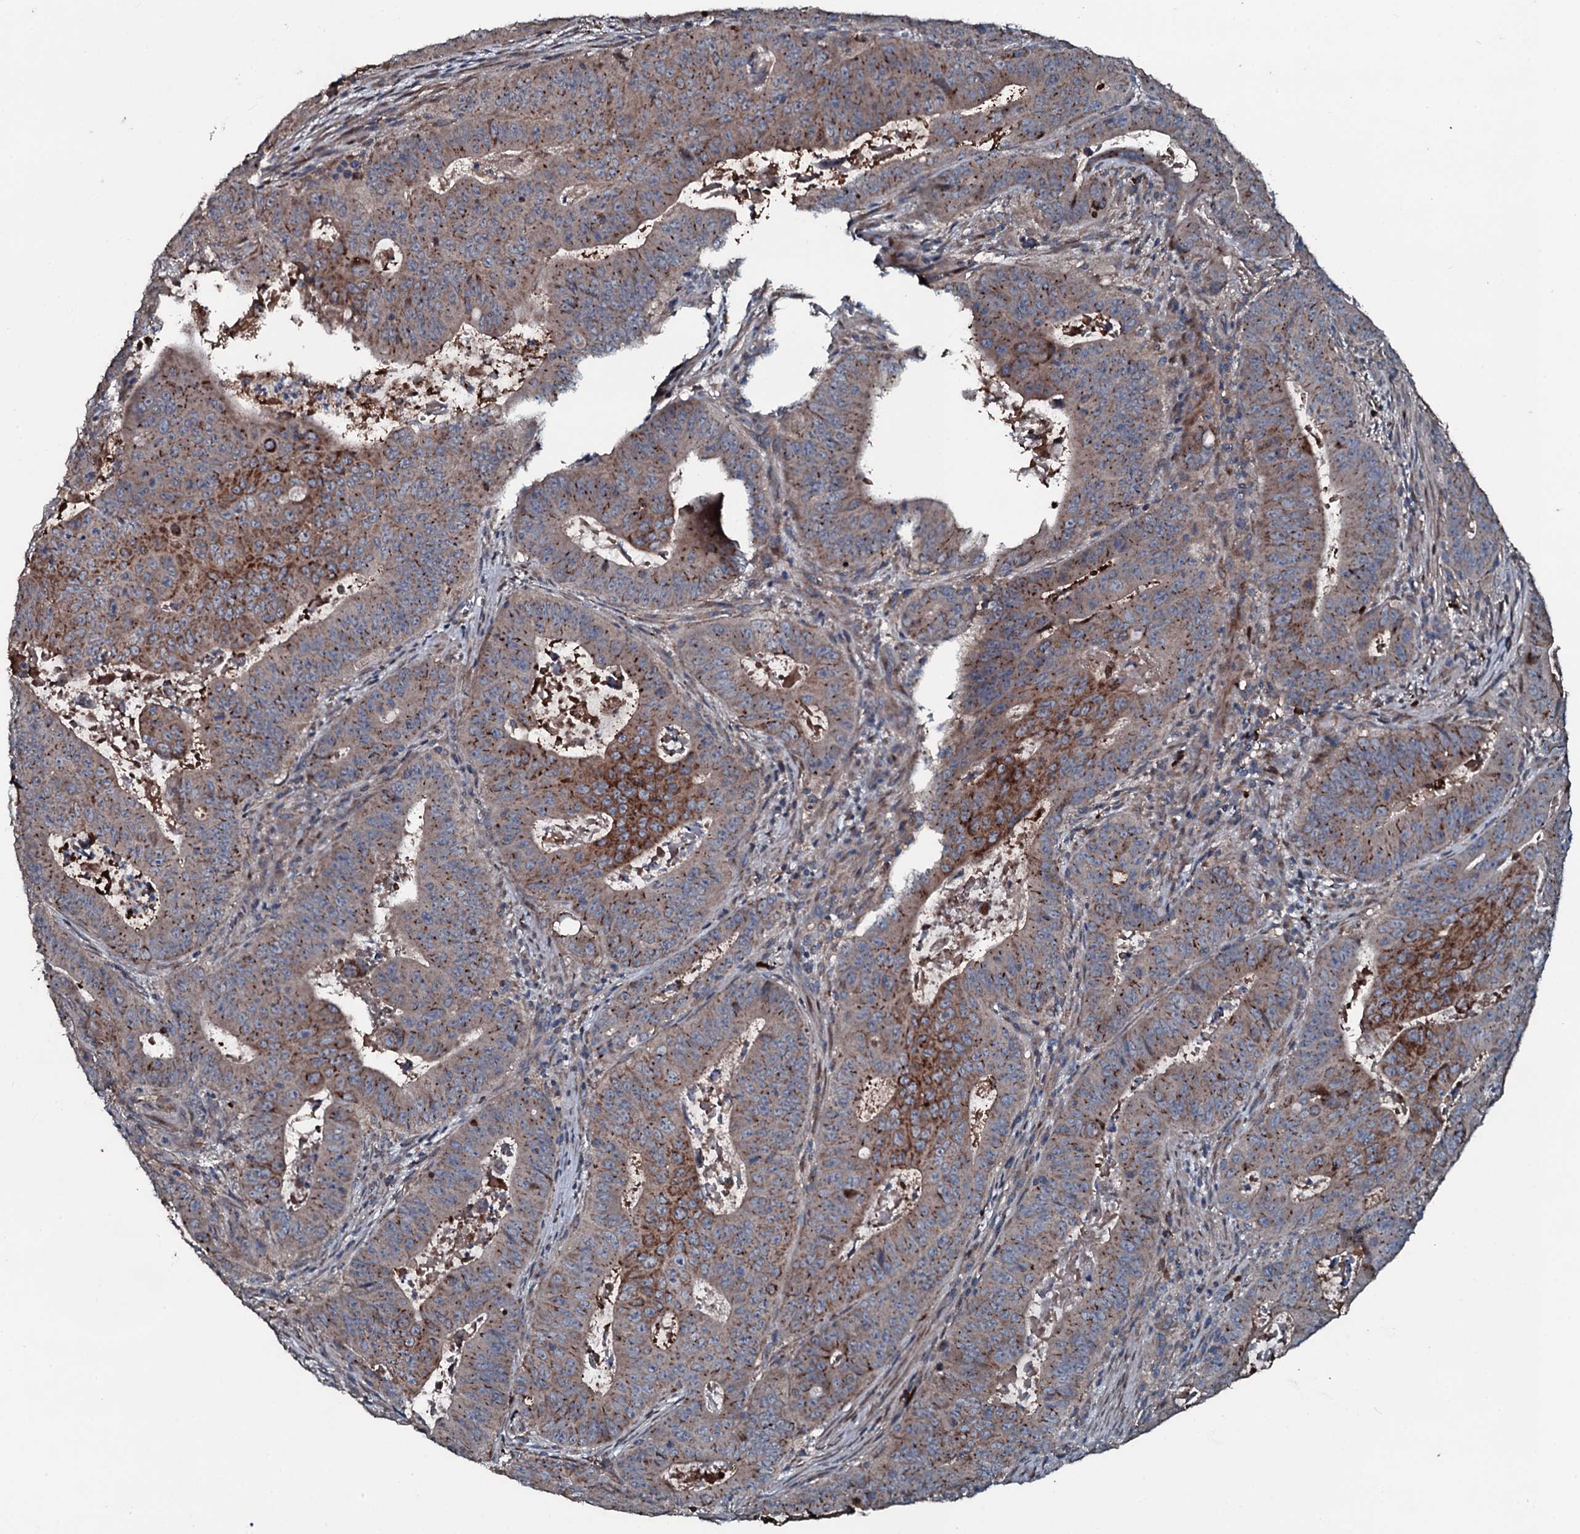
{"staining": {"intensity": "moderate", "quantity": ">75%", "location": "cytoplasmic/membranous"}, "tissue": "colorectal cancer", "cell_type": "Tumor cells", "image_type": "cancer", "snomed": [{"axis": "morphology", "description": "Adenocarcinoma, NOS"}, {"axis": "topography", "description": "Rectum"}], "caption": "IHC of human adenocarcinoma (colorectal) shows medium levels of moderate cytoplasmic/membranous staining in about >75% of tumor cells. (IHC, brightfield microscopy, high magnification).", "gene": "AARS1", "patient": {"sex": "female", "age": 75}}